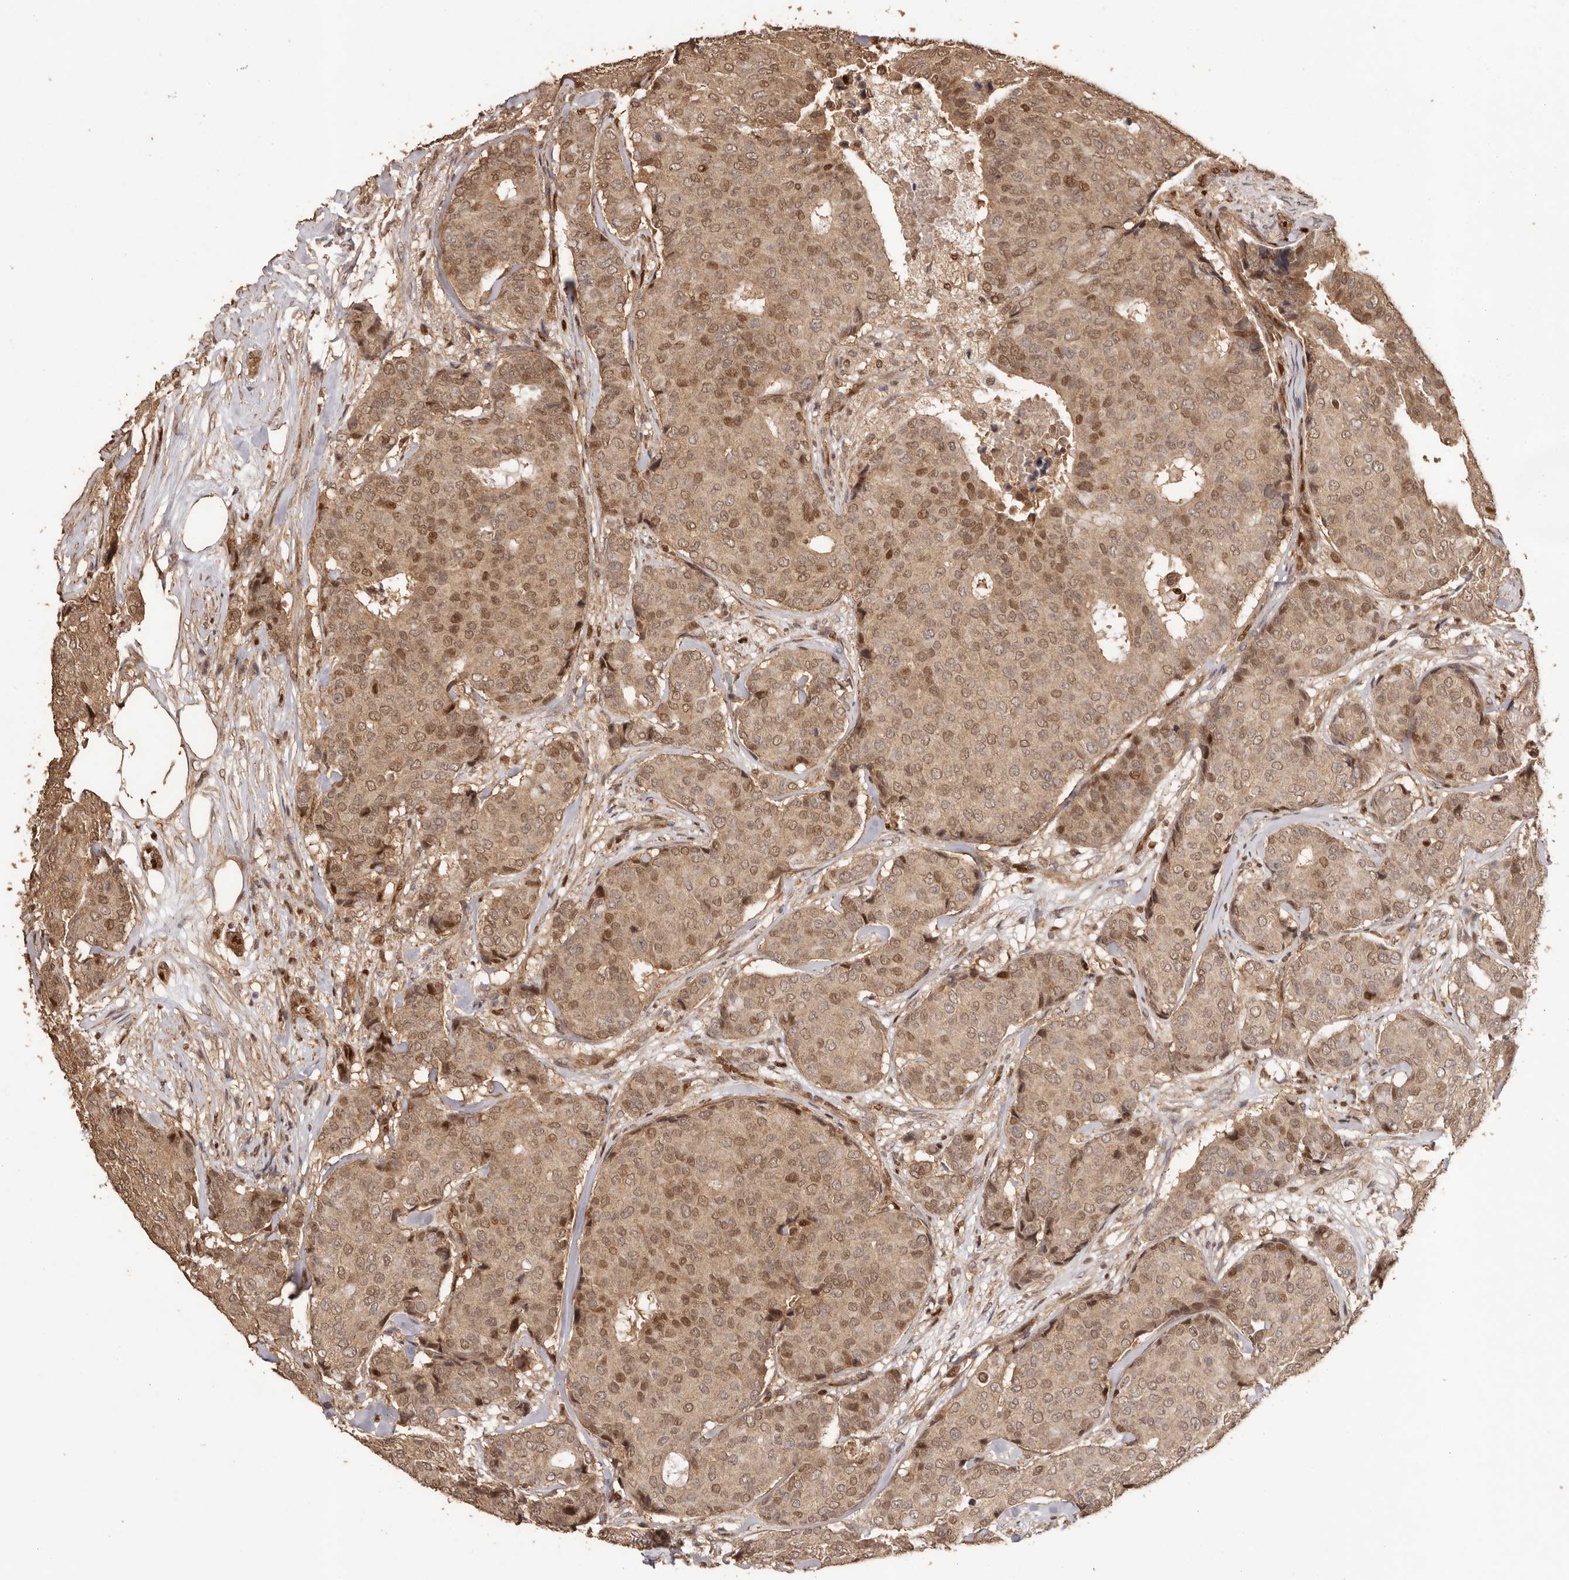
{"staining": {"intensity": "moderate", "quantity": ">75%", "location": "cytoplasmic/membranous,nuclear"}, "tissue": "breast cancer", "cell_type": "Tumor cells", "image_type": "cancer", "snomed": [{"axis": "morphology", "description": "Duct carcinoma"}, {"axis": "topography", "description": "Breast"}], "caption": "This histopathology image demonstrates breast infiltrating ductal carcinoma stained with IHC to label a protein in brown. The cytoplasmic/membranous and nuclear of tumor cells show moderate positivity for the protein. Nuclei are counter-stained blue.", "gene": "UBR2", "patient": {"sex": "female", "age": 75}}